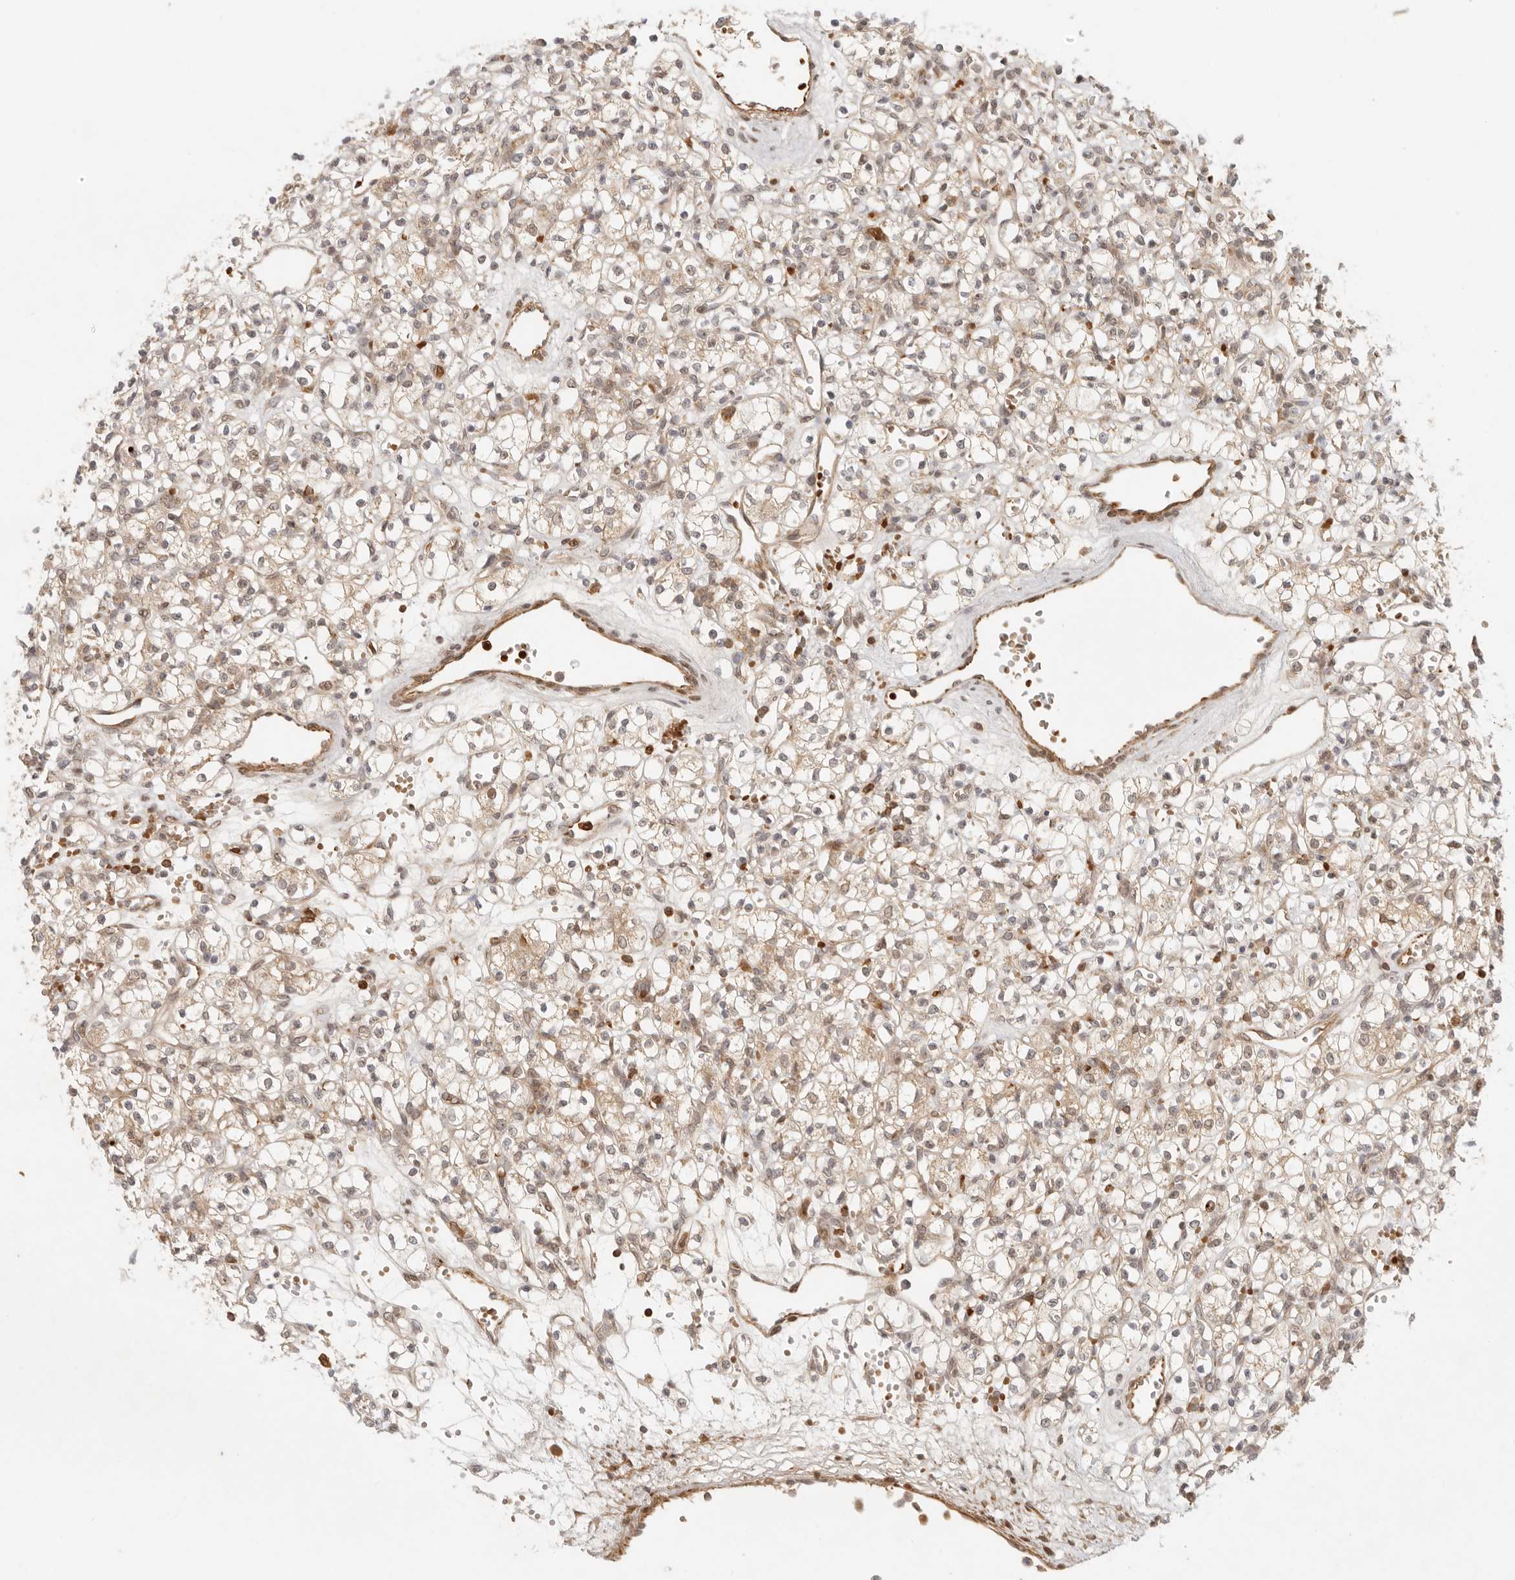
{"staining": {"intensity": "weak", "quantity": ">75%", "location": "cytoplasmic/membranous,nuclear"}, "tissue": "renal cancer", "cell_type": "Tumor cells", "image_type": "cancer", "snomed": [{"axis": "morphology", "description": "Adenocarcinoma, NOS"}, {"axis": "topography", "description": "Kidney"}], "caption": "The image exhibits staining of adenocarcinoma (renal), revealing weak cytoplasmic/membranous and nuclear protein positivity (brown color) within tumor cells.", "gene": "AHDC1", "patient": {"sex": "female", "age": 59}}